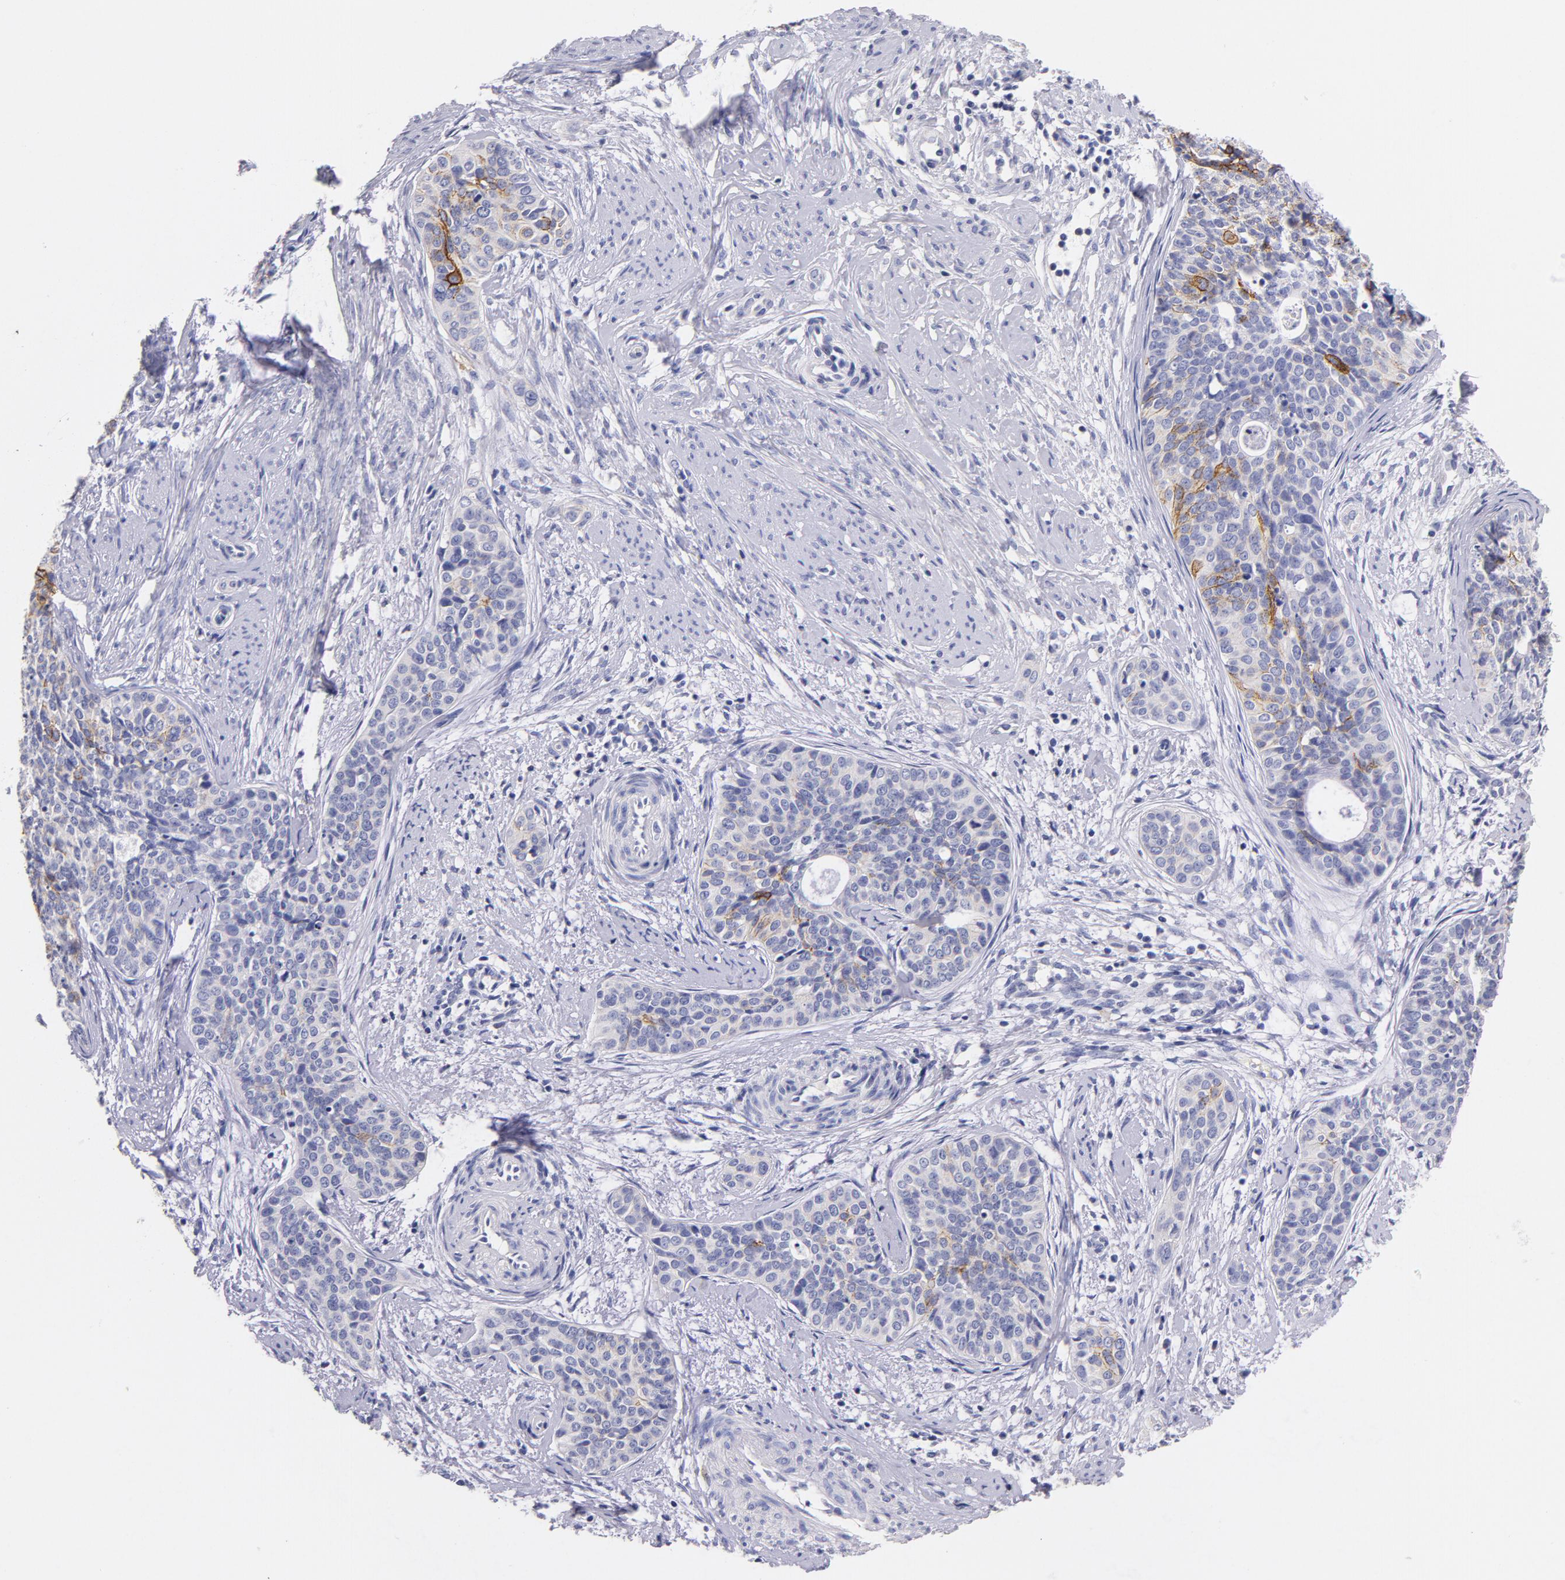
{"staining": {"intensity": "strong", "quantity": "<25%", "location": "cytoplasmic/membranous"}, "tissue": "cervical cancer", "cell_type": "Tumor cells", "image_type": "cancer", "snomed": [{"axis": "morphology", "description": "Squamous cell carcinoma, NOS"}, {"axis": "topography", "description": "Cervix"}], "caption": "Immunohistochemistry (DAB) staining of human cervical squamous cell carcinoma reveals strong cytoplasmic/membranous protein staining in about <25% of tumor cells.", "gene": "CD44", "patient": {"sex": "female", "age": 34}}